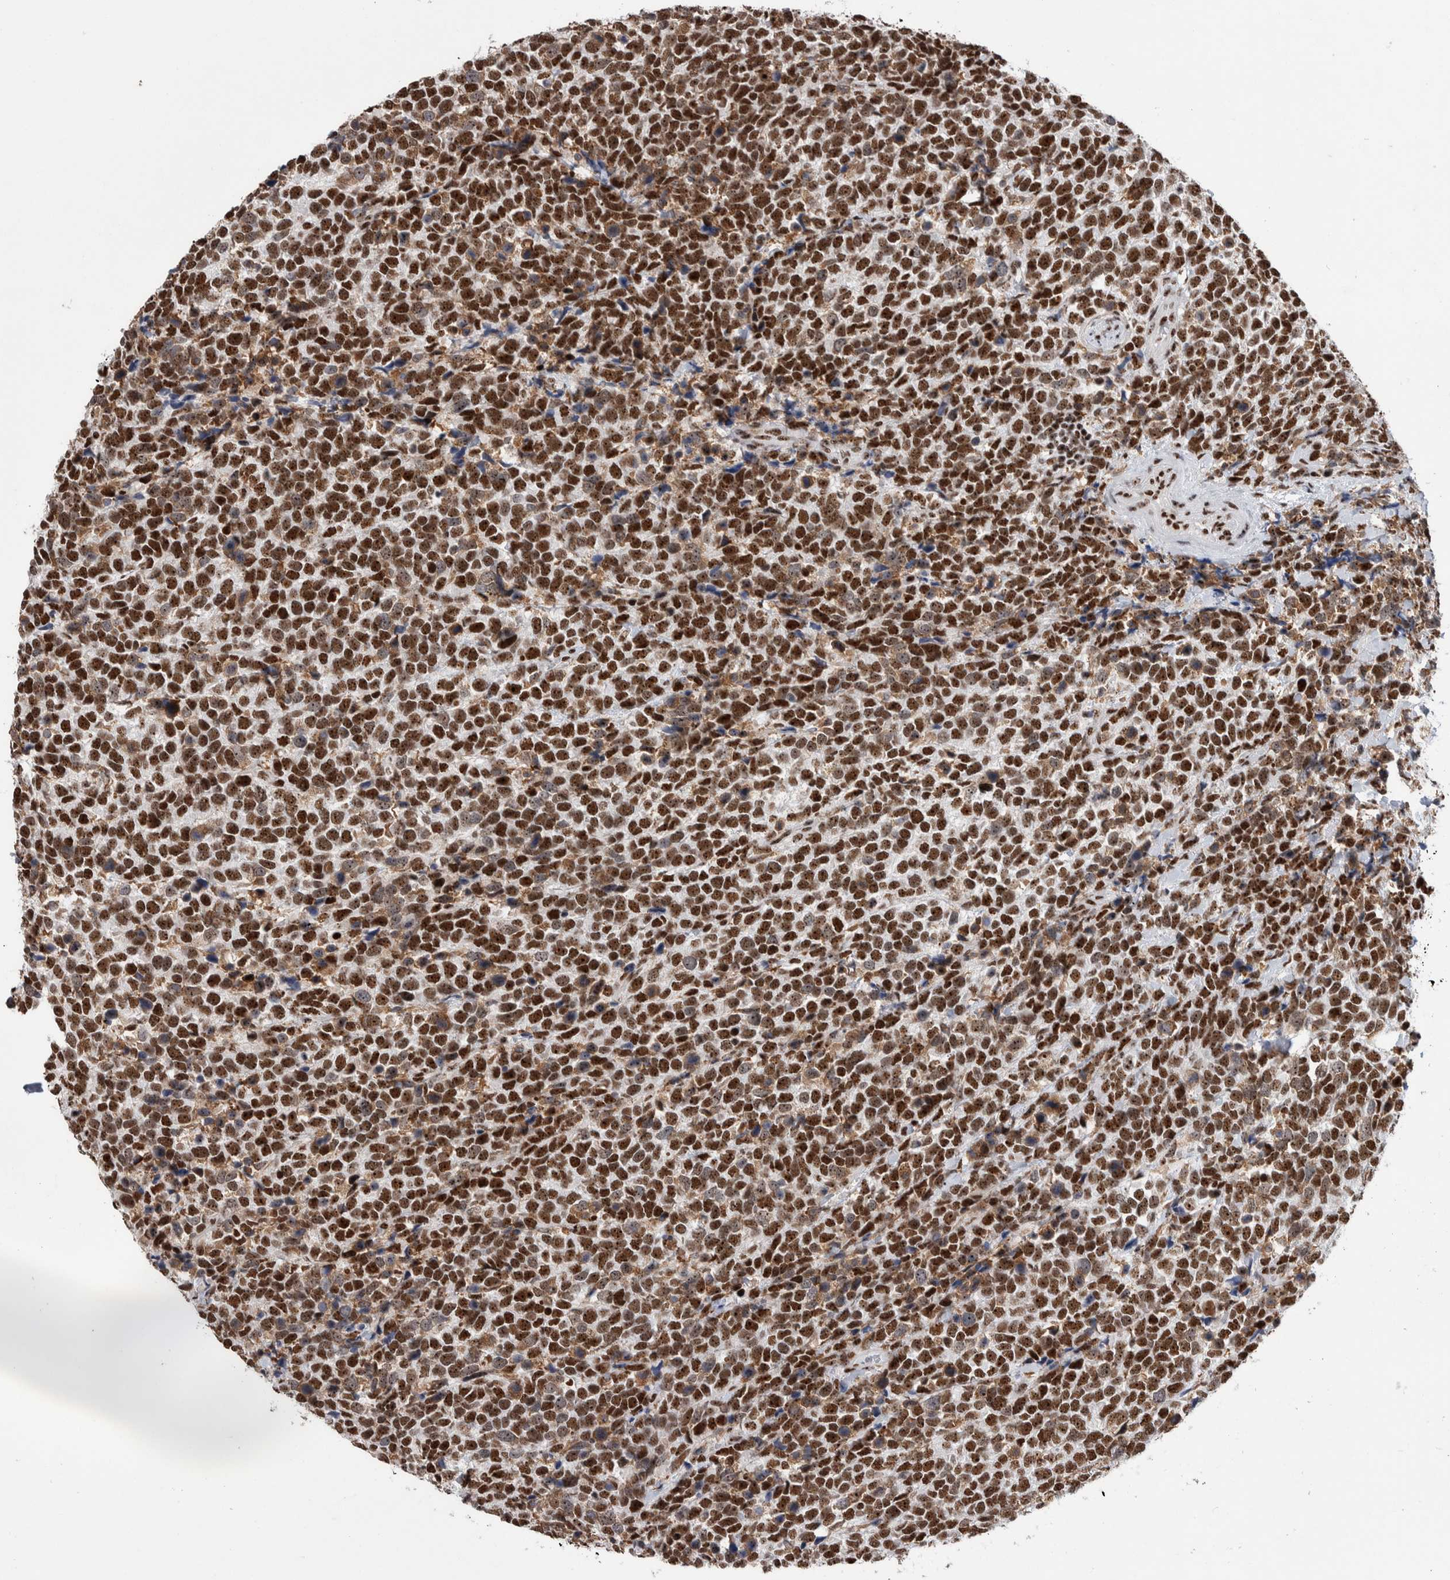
{"staining": {"intensity": "strong", "quantity": ">75%", "location": "nuclear"}, "tissue": "urothelial cancer", "cell_type": "Tumor cells", "image_type": "cancer", "snomed": [{"axis": "morphology", "description": "Urothelial carcinoma, High grade"}, {"axis": "topography", "description": "Urinary bladder"}], "caption": "A high amount of strong nuclear staining is identified in approximately >75% of tumor cells in urothelial cancer tissue.", "gene": "NCL", "patient": {"sex": "female", "age": 82}}